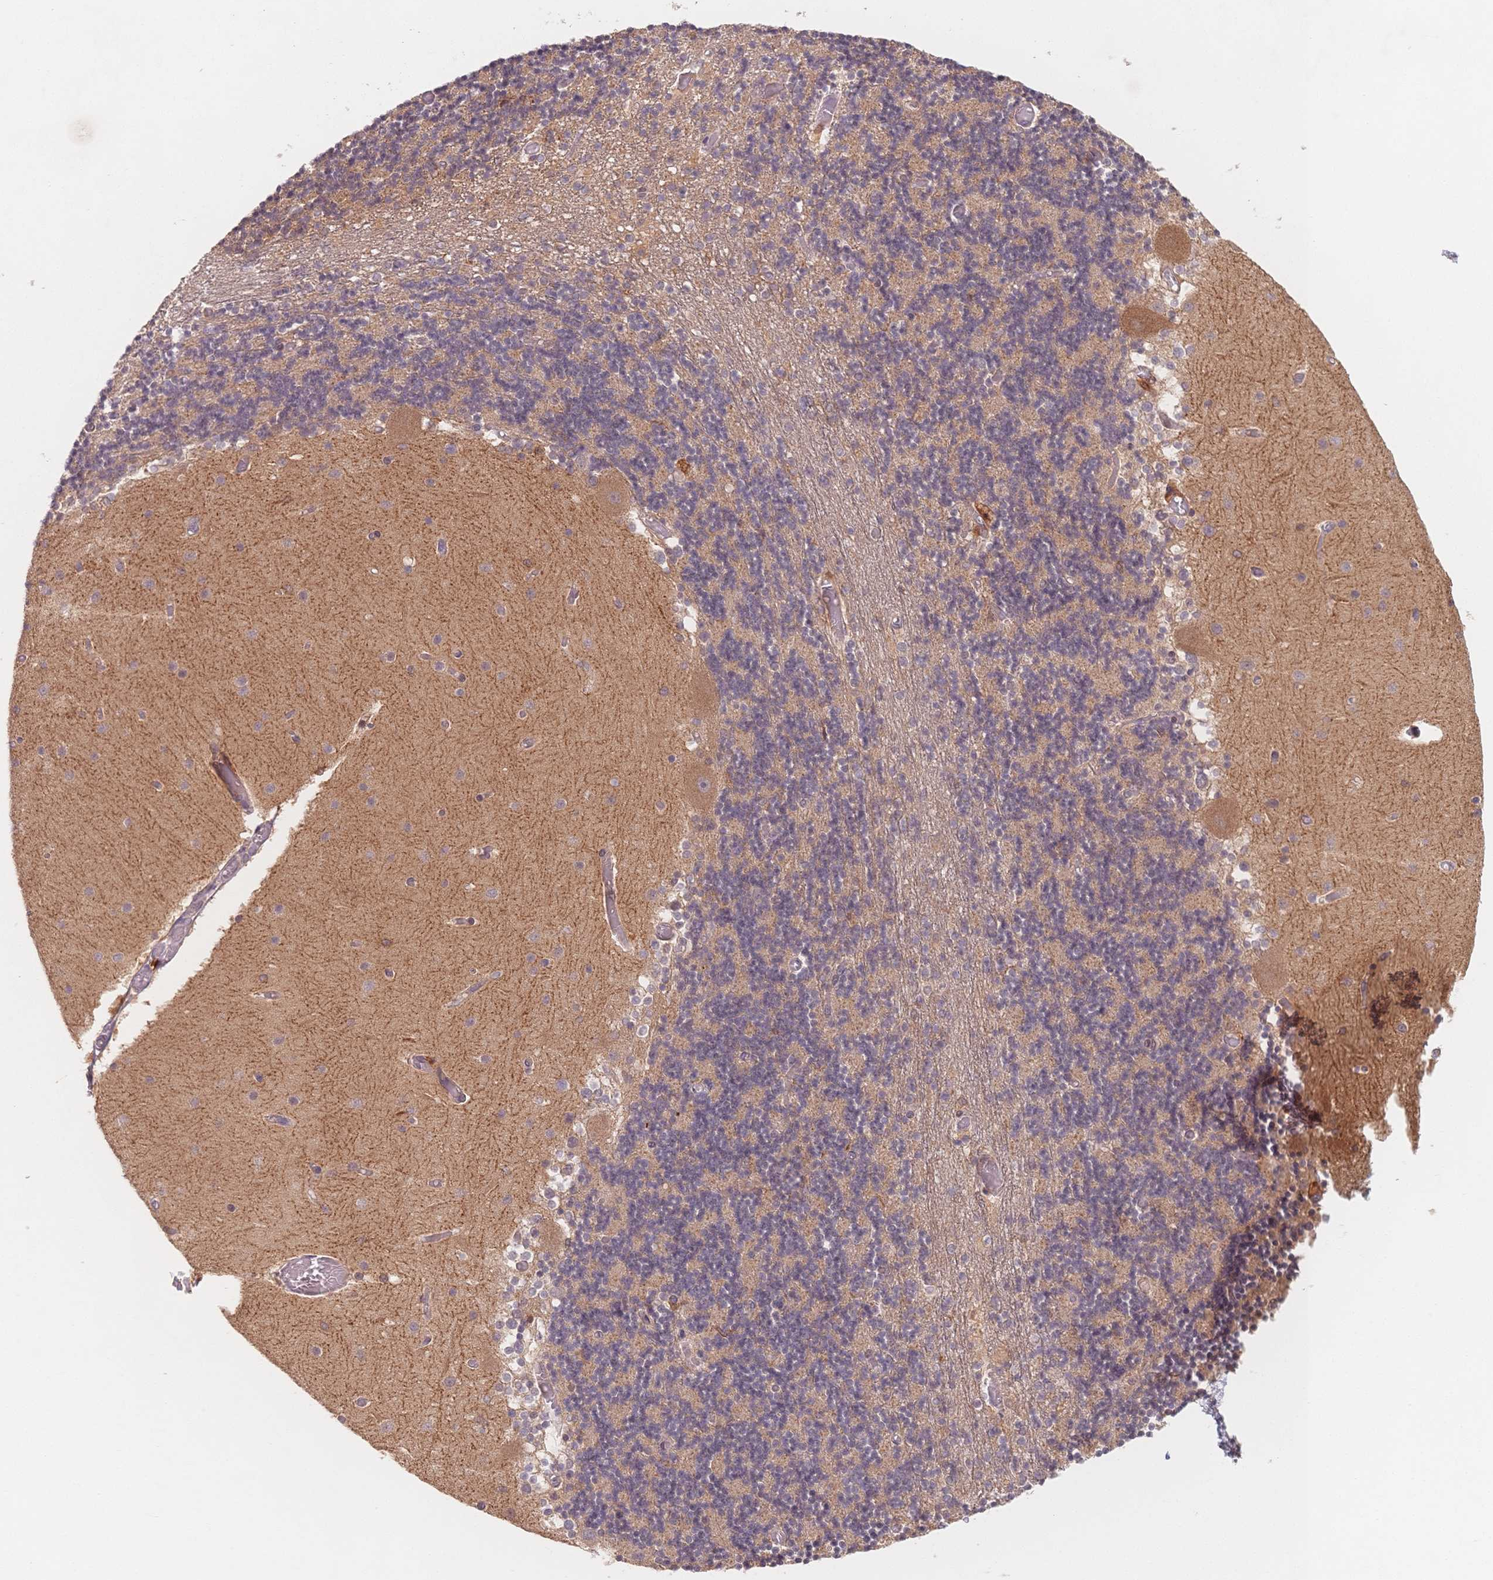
{"staining": {"intensity": "weak", "quantity": "<25%", "location": "cytoplasmic/membranous"}, "tissue": "cerebellum", "cell_type": "Cells in granular layer", "image_type": "normal", "snomed": [{"axis": "morphology", "description": "Normal tissue, NOS"}, {"axis": "topography", "description": "Cerebellum"}], "caption": "Image shows no significant protein positivity in cells in granular layer of unremarkable cerebellum. (DAB (3,3'-diaminobenzidine) immunohistochemistry visualized using brightfield microscopy, high magnification).", "gene": "C12orf75", "patient": {"sex": "female", "age": 28}}